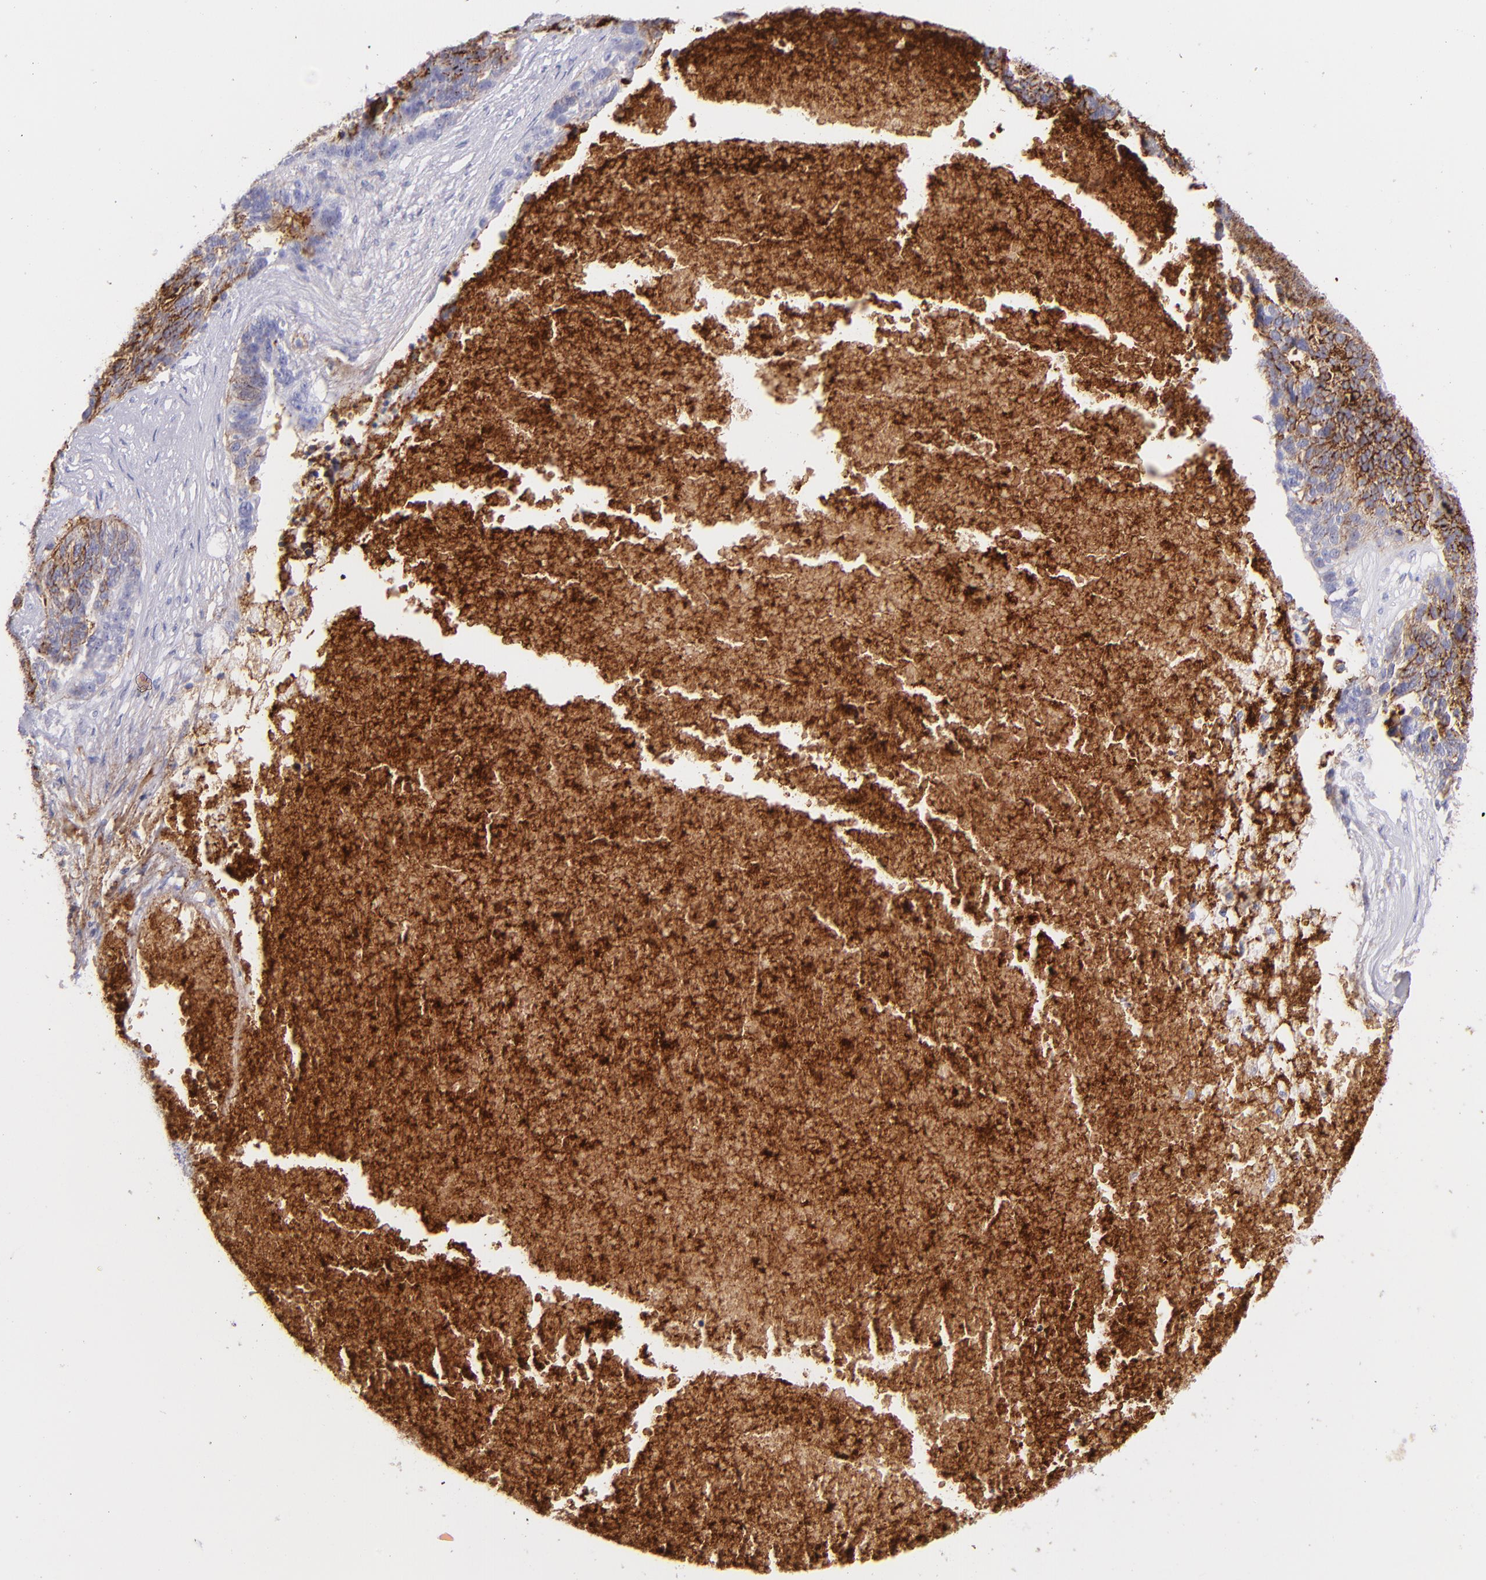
{"staining": {"intensity": "strong", "quantity": ">75%", "location": "cytoplasmic/membranous"}, "tissue": "ovarian cancer", "cell_type": "Tumor cells", "image_type": "cancer", "snomed": [{"axis": "morphology", "description": "Cystadenocarcinoma, serous, NOS"}, {"axis": "topography", "description": "Ovary"}], "caption": "Approximately >75% of tumor cells in human serous cystadenocarcinoma (ovarian) display strong cytoplasmic/membranous protein expression as visualized by brown immunohistochemical staining.", "gene": "CD81", "patient": {"sex": "female", "age": 59}}